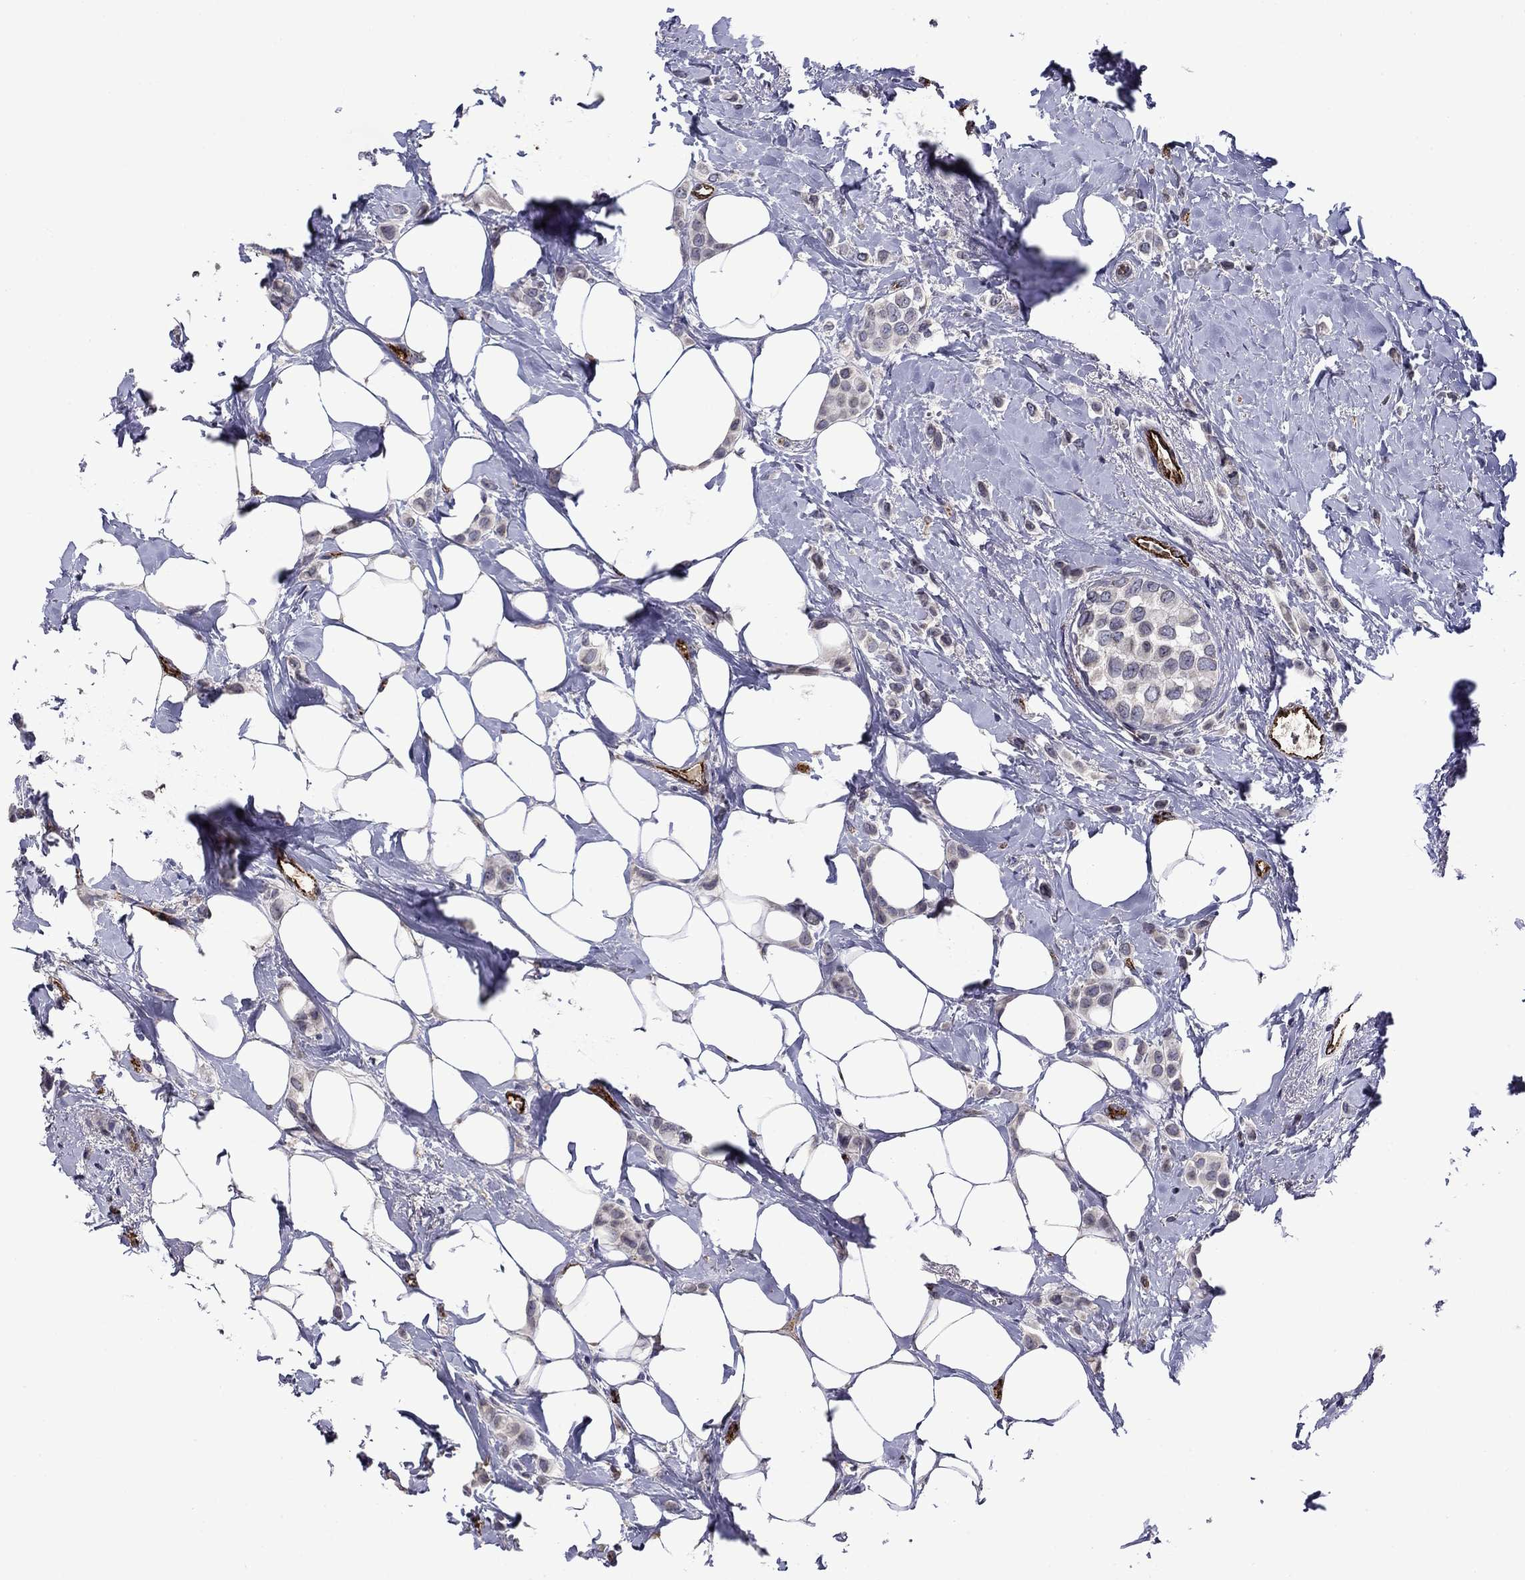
{"staining": {"intensity": "negative", "quantity": "none", "location": "none"}, "tissue": "breast cancer", "cell_type": "Tumor cells", "image_type": "cancer", "snomed": [{"axis": "morphology", "description": "Lobular carcinoma"}, {"axis": "topography", "description": "Breast"}], "caption": "Tumor cells are negative for protein expression in human lobular carcinoma (breast).", "gene": "SLITRK1", "patient": {"sex": "female", "age": 66}}